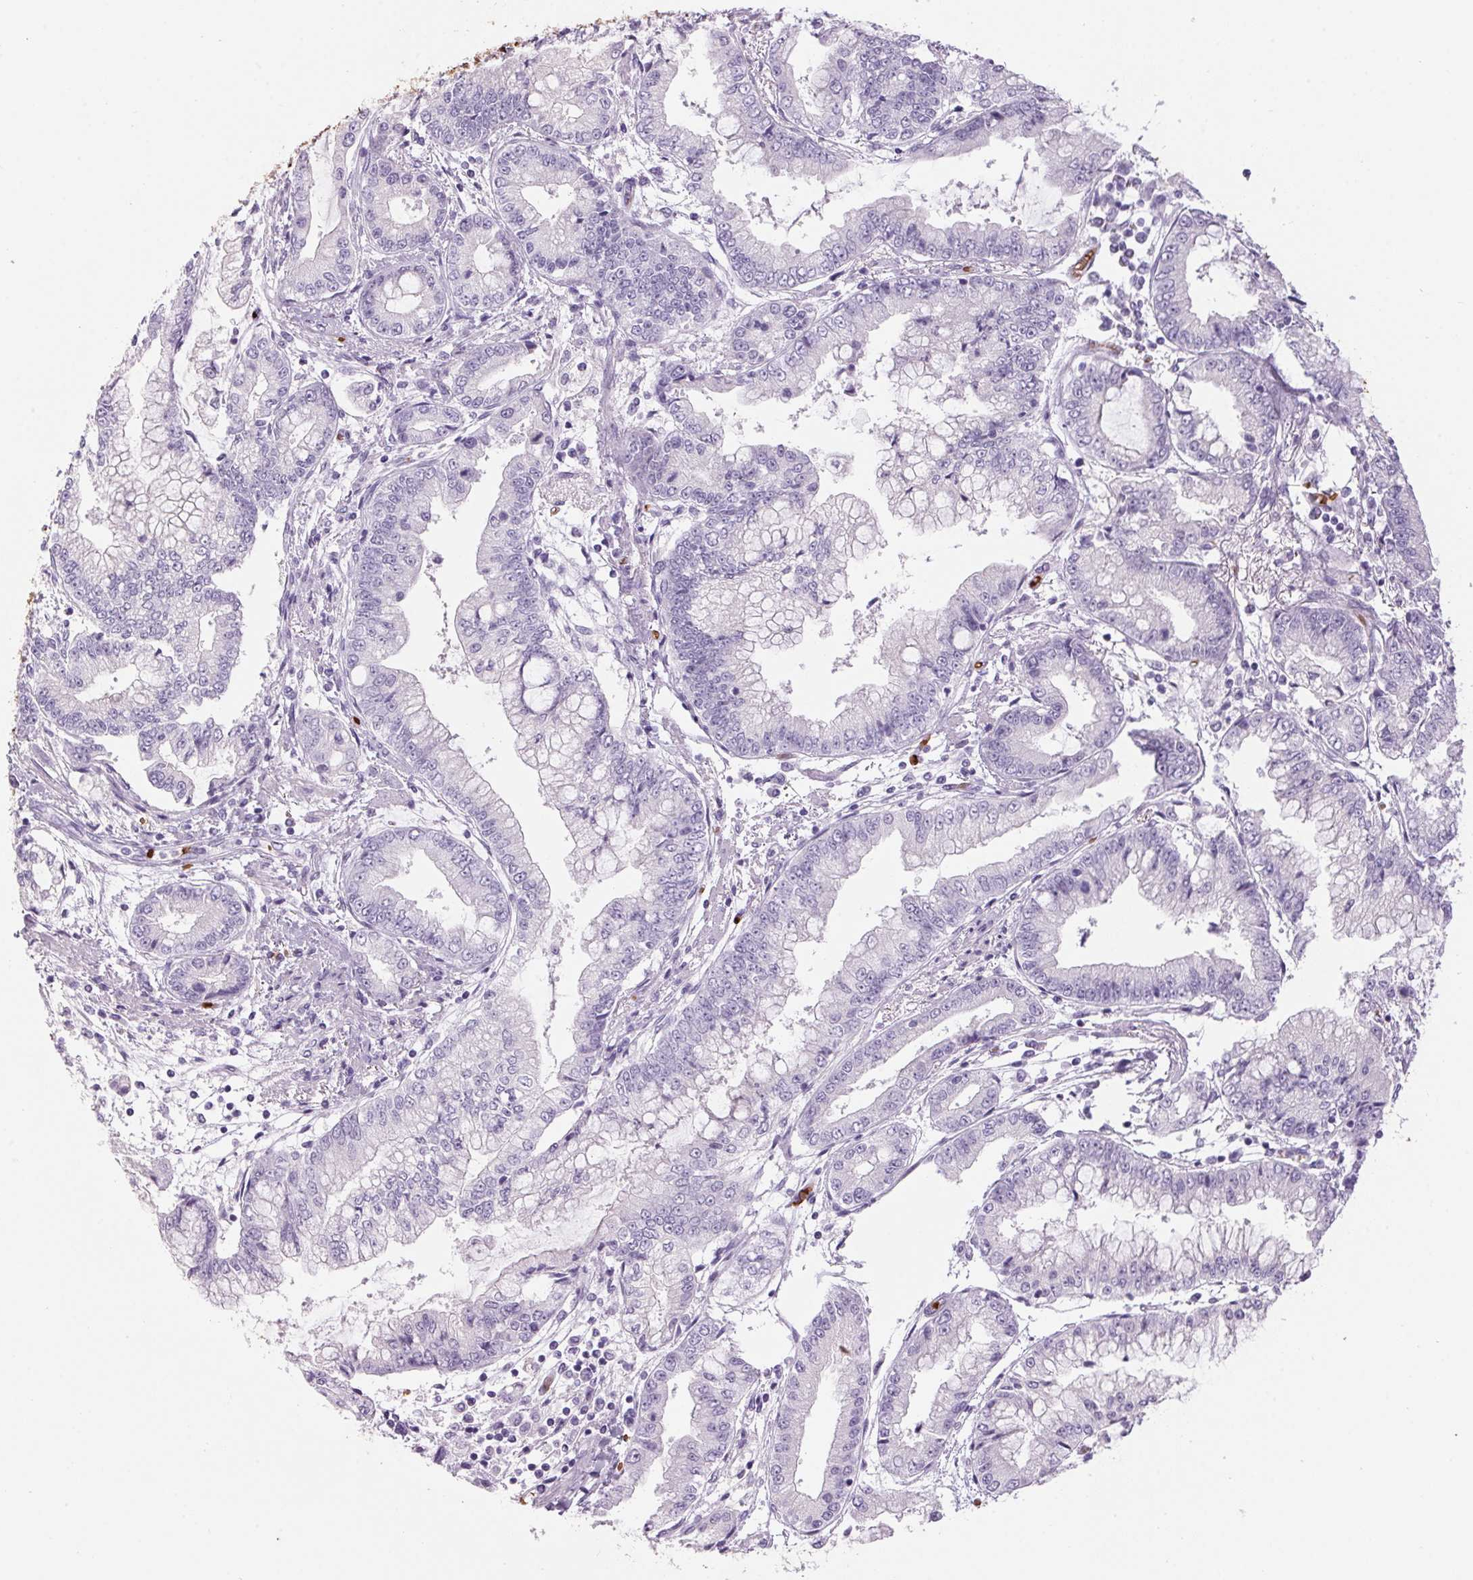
{"staining": {"intensity": "negative", "quantity": "none", "location": "none"}, "tissue": "stomach cancer", "cell_type": "Tumor cells", "image_type": "cancer", "snomed": [{"axis": "morphology", "description": "Adenocarcinoma, NOS"}, {"axis": "topography", "description": "Stomach, upper"}], "caption": "Immunohistochemistry (IHC) of stomach cancer (adenocarcinoma) displays no positivity in tumor cells.", "gene": "HBQ1", "patient": {"sex": "female", "age": 74}}